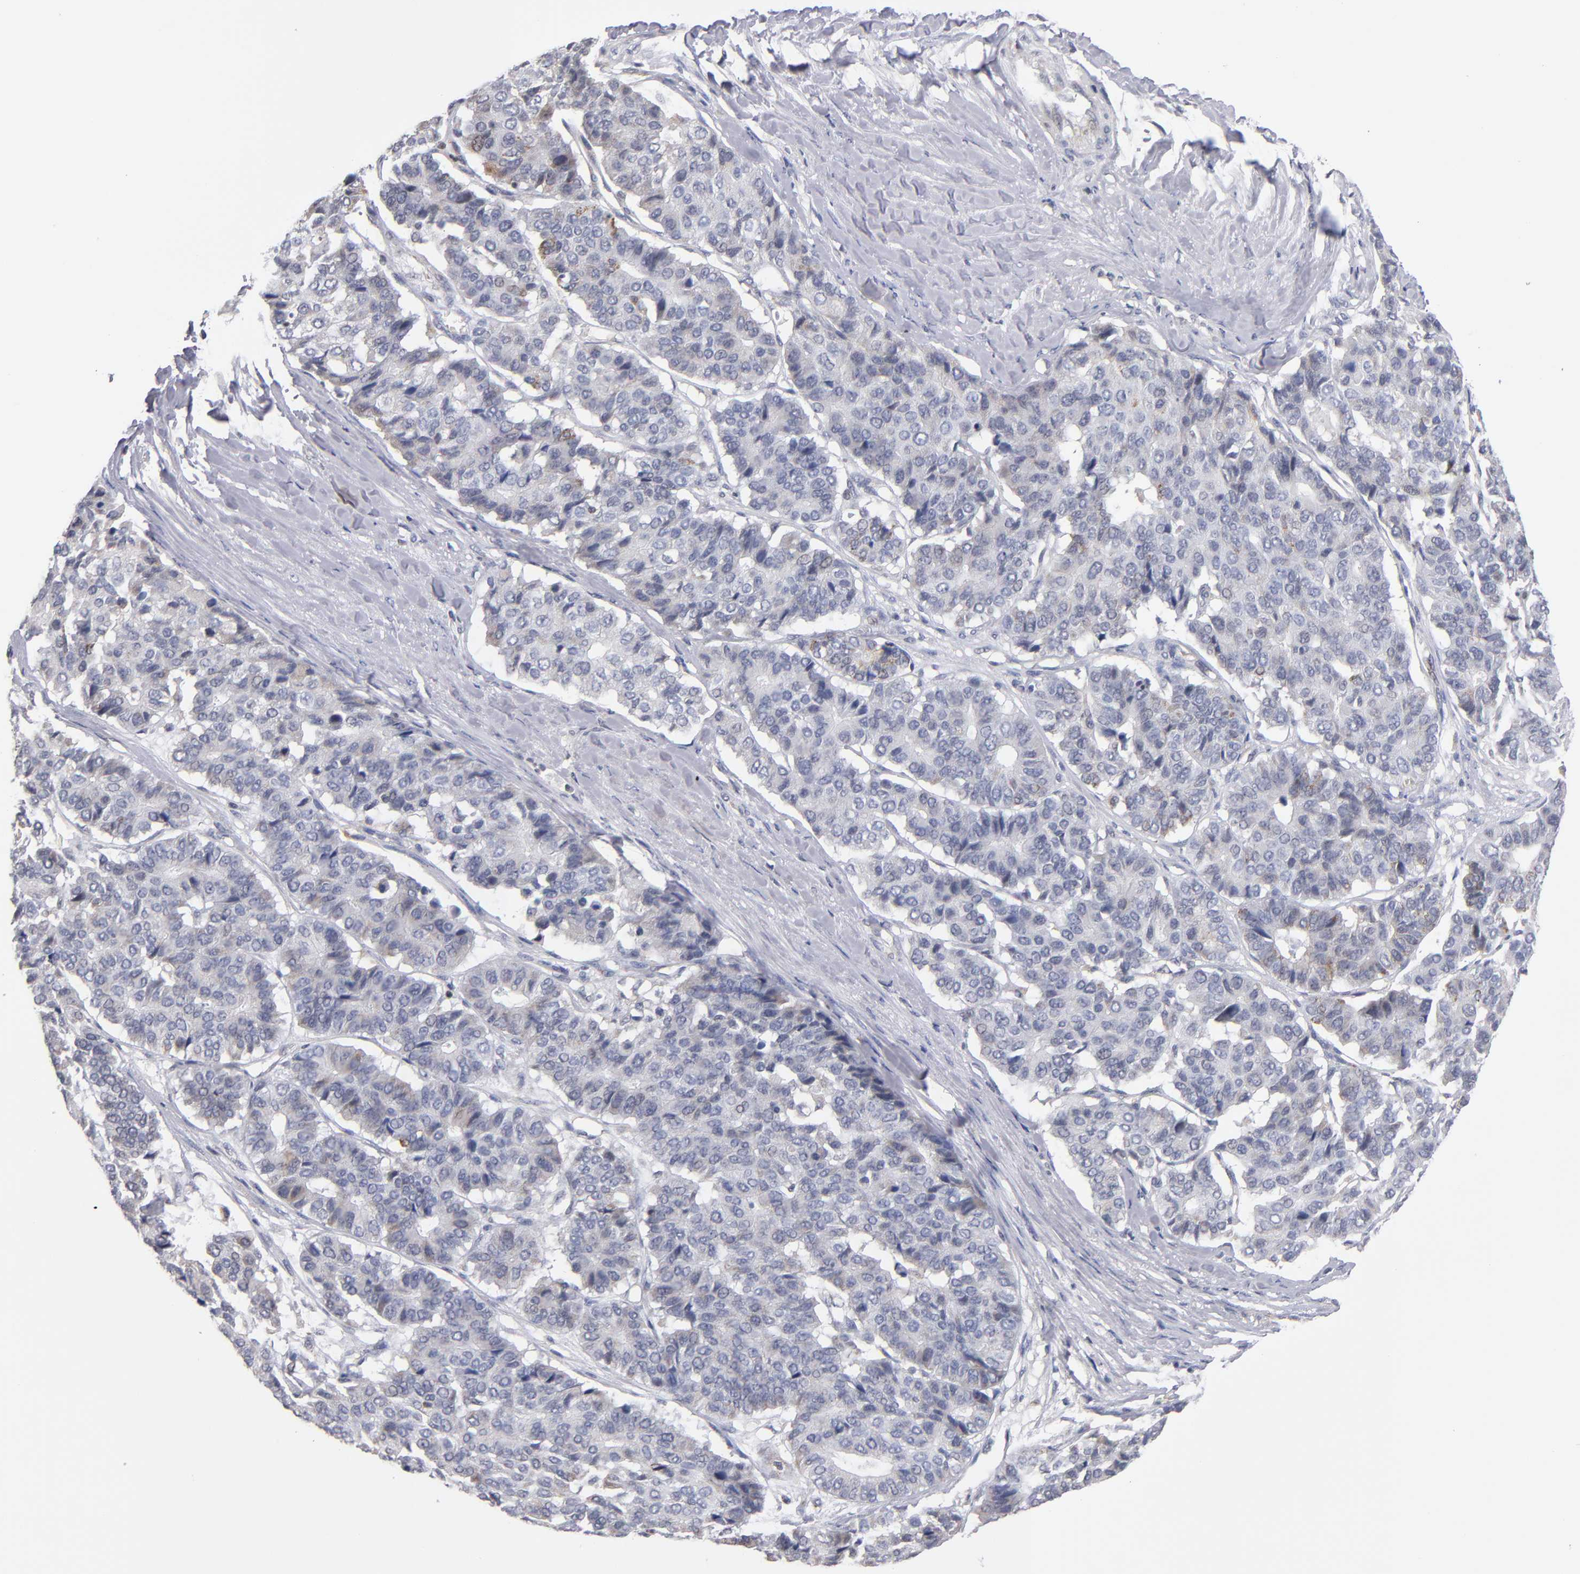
{"staining": {"intensity": "weak", "quantity": "<25%", "location": "cytoplasmic/membranous"}, "tissue": "pancreatic cancer", "cell_type": "Tumor cells", "image_type": "cancer", "snomed": [{"axis": "morphology", "description": "Adenocarcinoma, NOS"}, {"axis": "topography", "description": "Pancreas"}], "caption": "A photomicrograph of human pancreatic cancer is negative for staining in tumor cells. (Brightfield microscopy of DAB (3,3'-diaminobenzidine) IHC at high magnification).", "gene": "ODF2", "patient": {"sex": "male", "age": 50}}